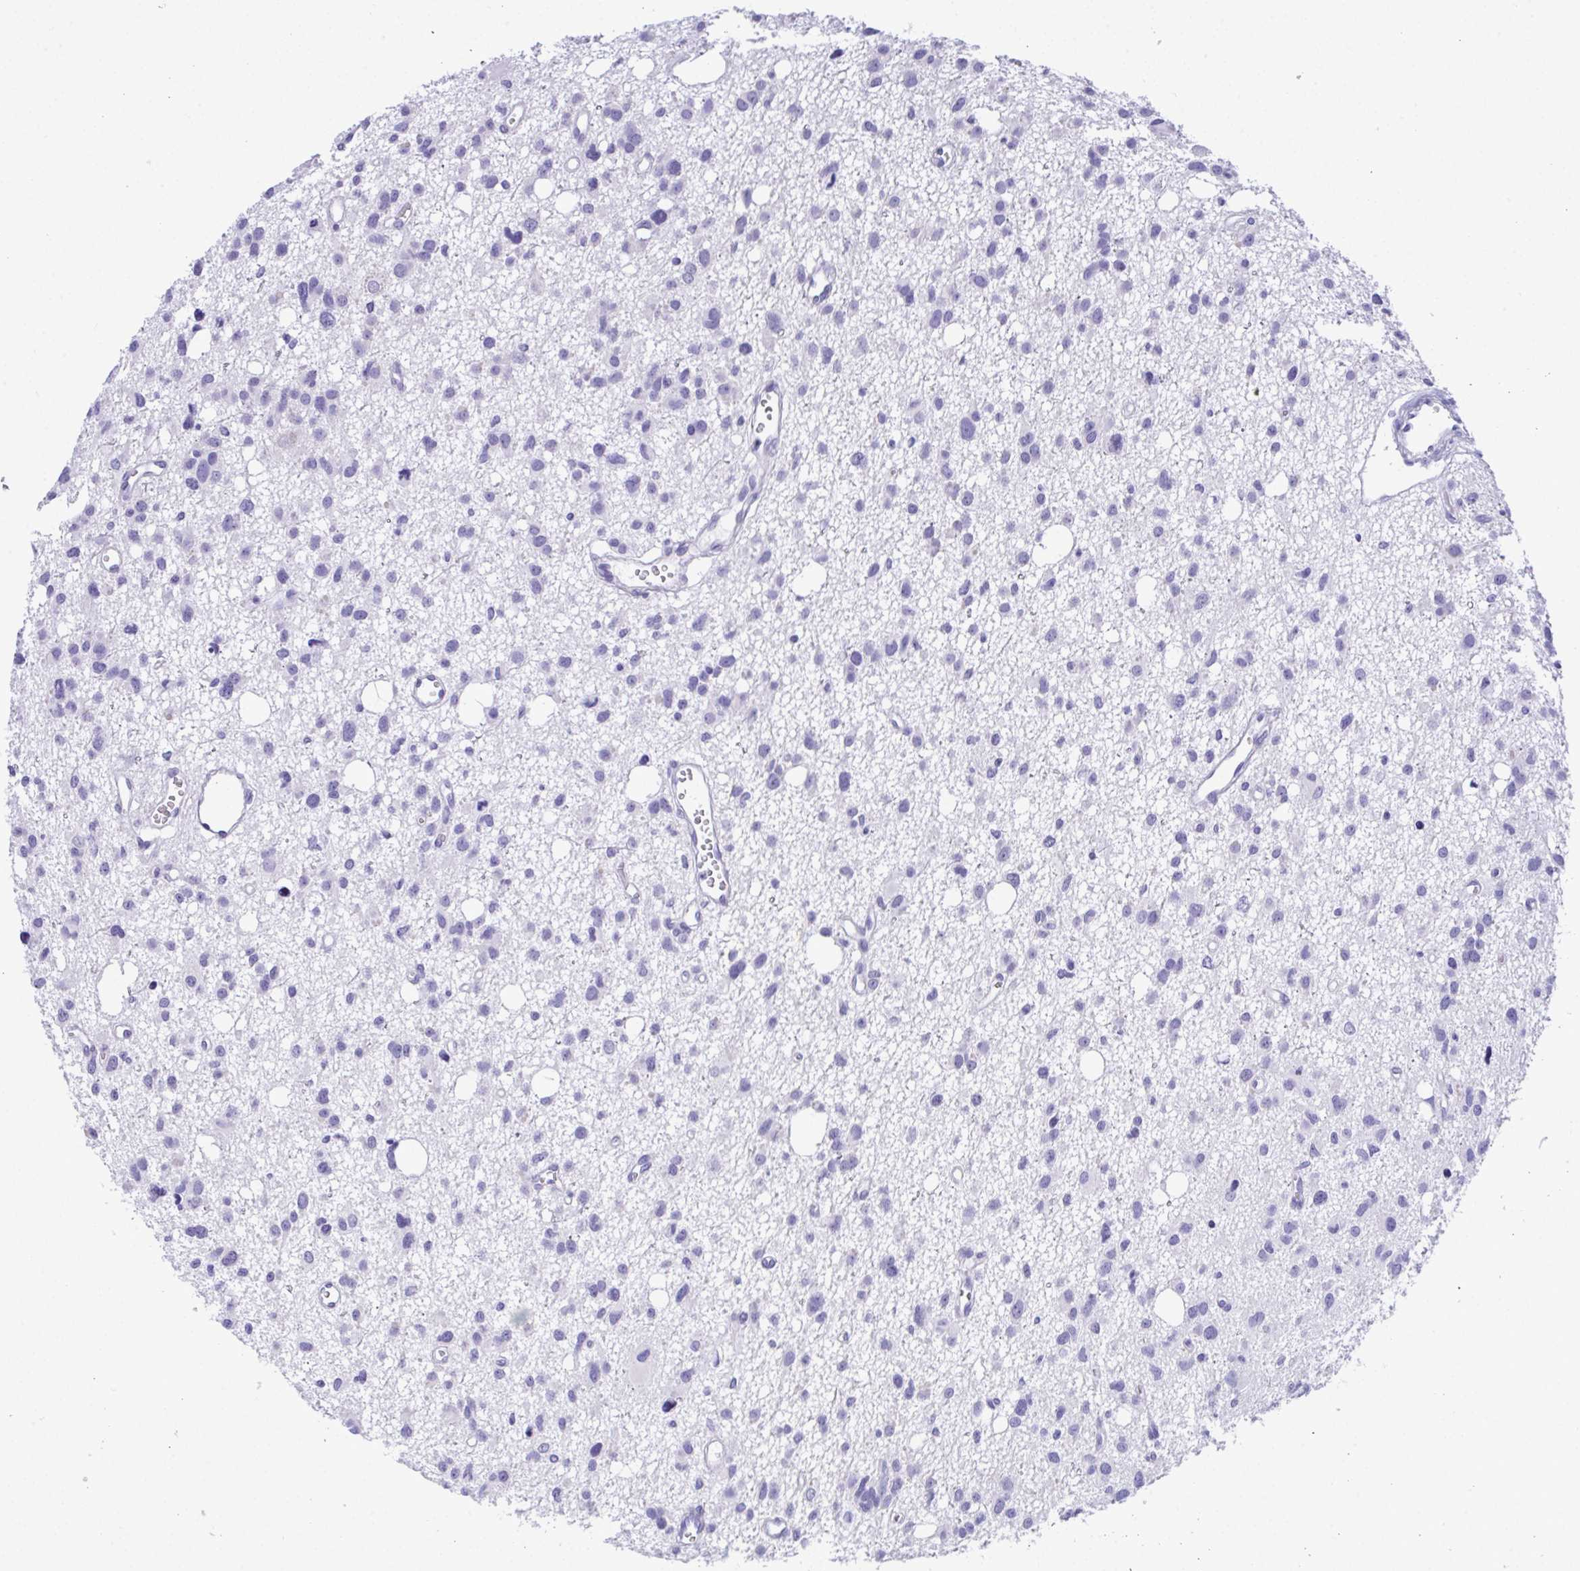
{"staining": {"intensity": "negative", "quantity": "none", "location": "none"}, "tissue": "glioma", "cell_type": "Tumor cells", "image_type": "cancer", "snomed": [{"axis": "morphology", "description": "Glioma, malignant, High grade"}, {"axis": "topography", "description": "Brain"}], "caption": "This image is of glioma stained with IHC to label a protein in brown with the nuclei are counter-stained blue. There is no expression in tumor cells.", "gene": "YBX2", "patient": {"sex": "male", "age": 23}}